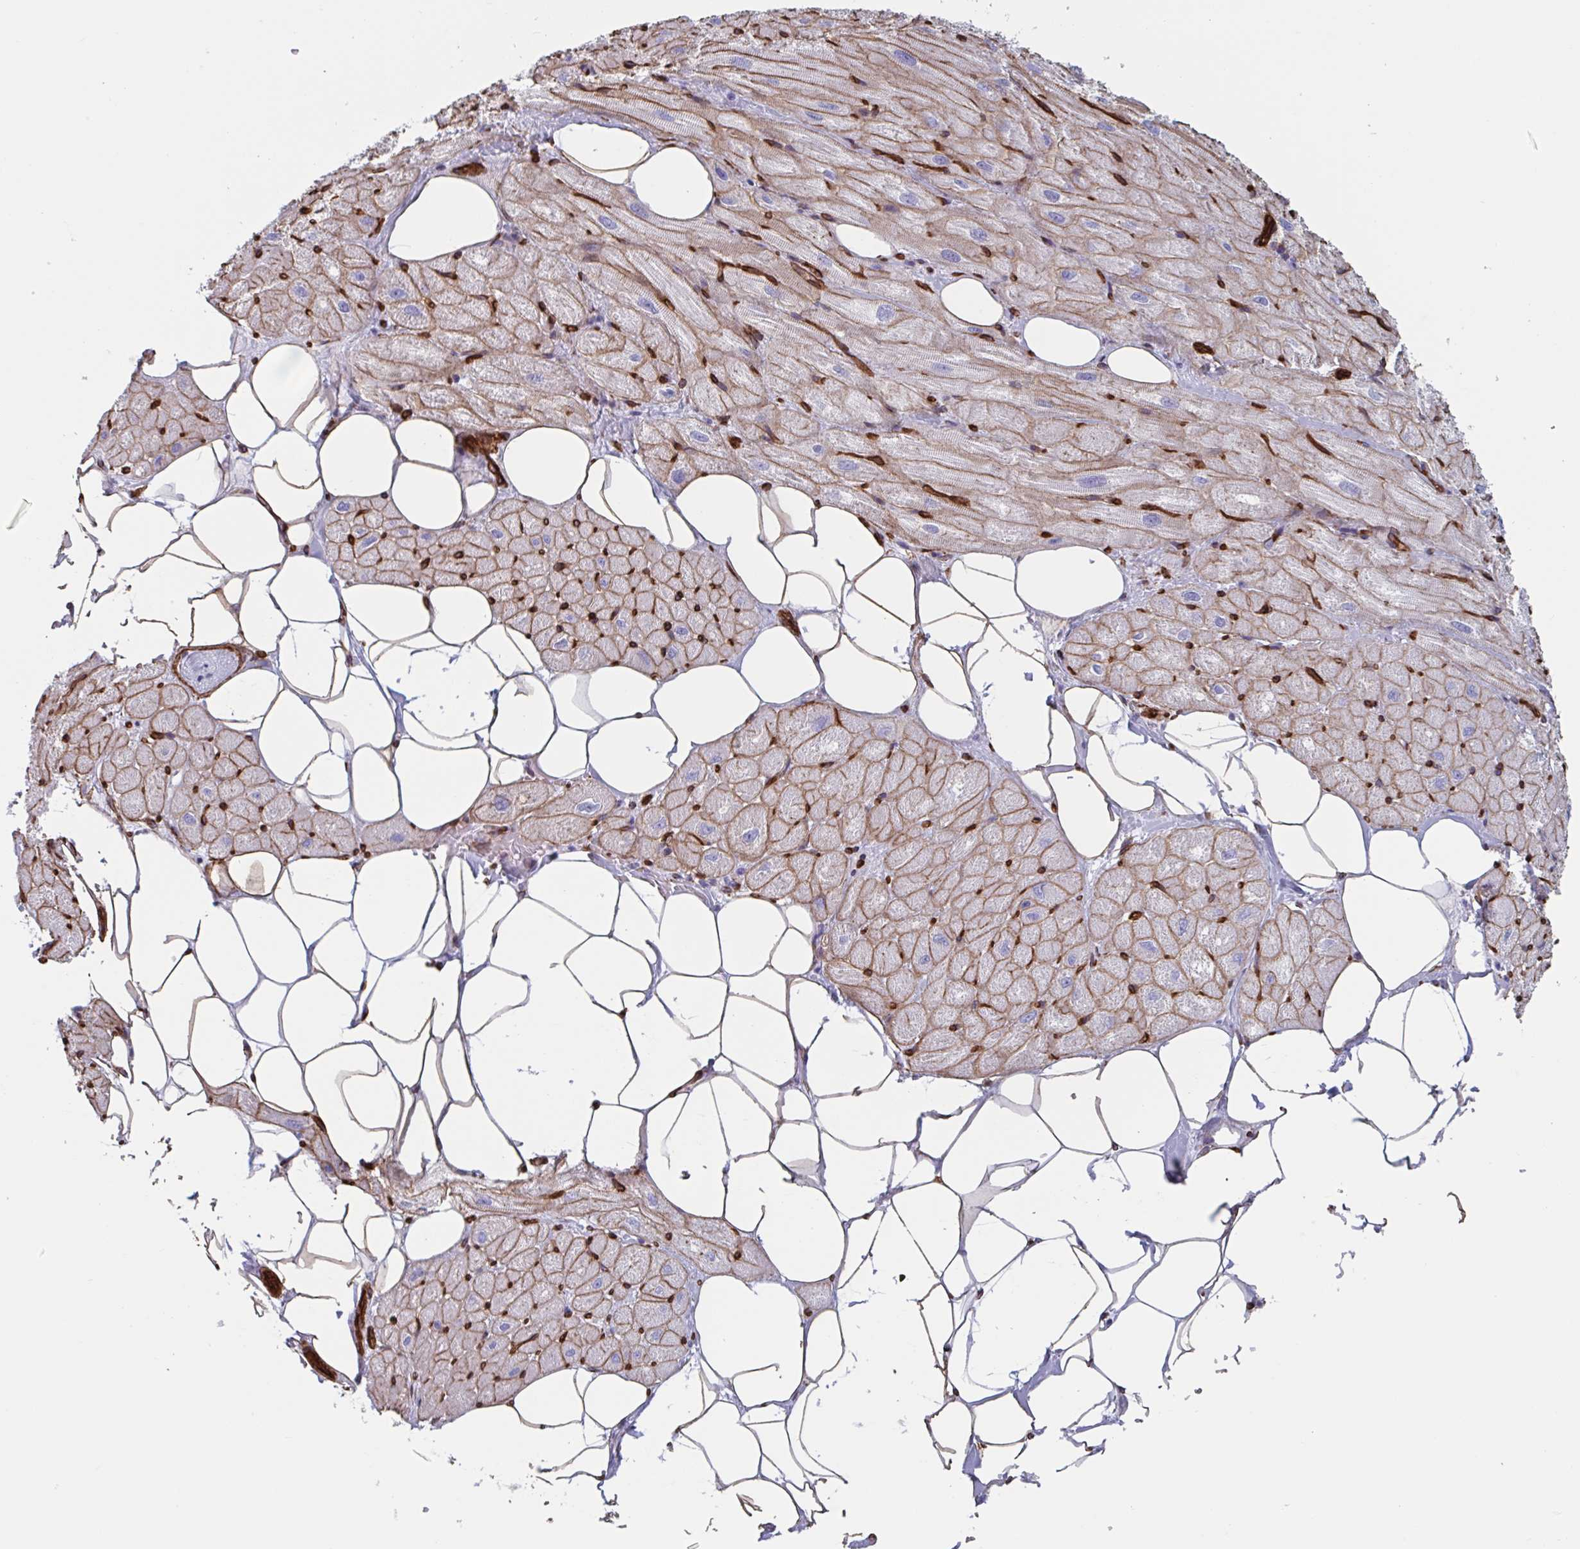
{"staining": {"intensity": "moderate", "quantity": "<25%", "location": "cytoplasmic/membranous"}, "tissue": "heart muscle", "cell_type": "Cardiomyocytes", "image_type": "normal", "snomed": [{"axis": "morphology", "description": "Normal tissue, NOS"}, {"axis": "topography", "description": "Heart"}], "caption": "DAB immunohistochemical staining of unremarkable human heart muscle reveals moderate cytoplasmic/membranous protein expression in about <25% of cardiomyocytes.", "gene": "CITED4", "patient": {"sex": "male", "age": 62}}